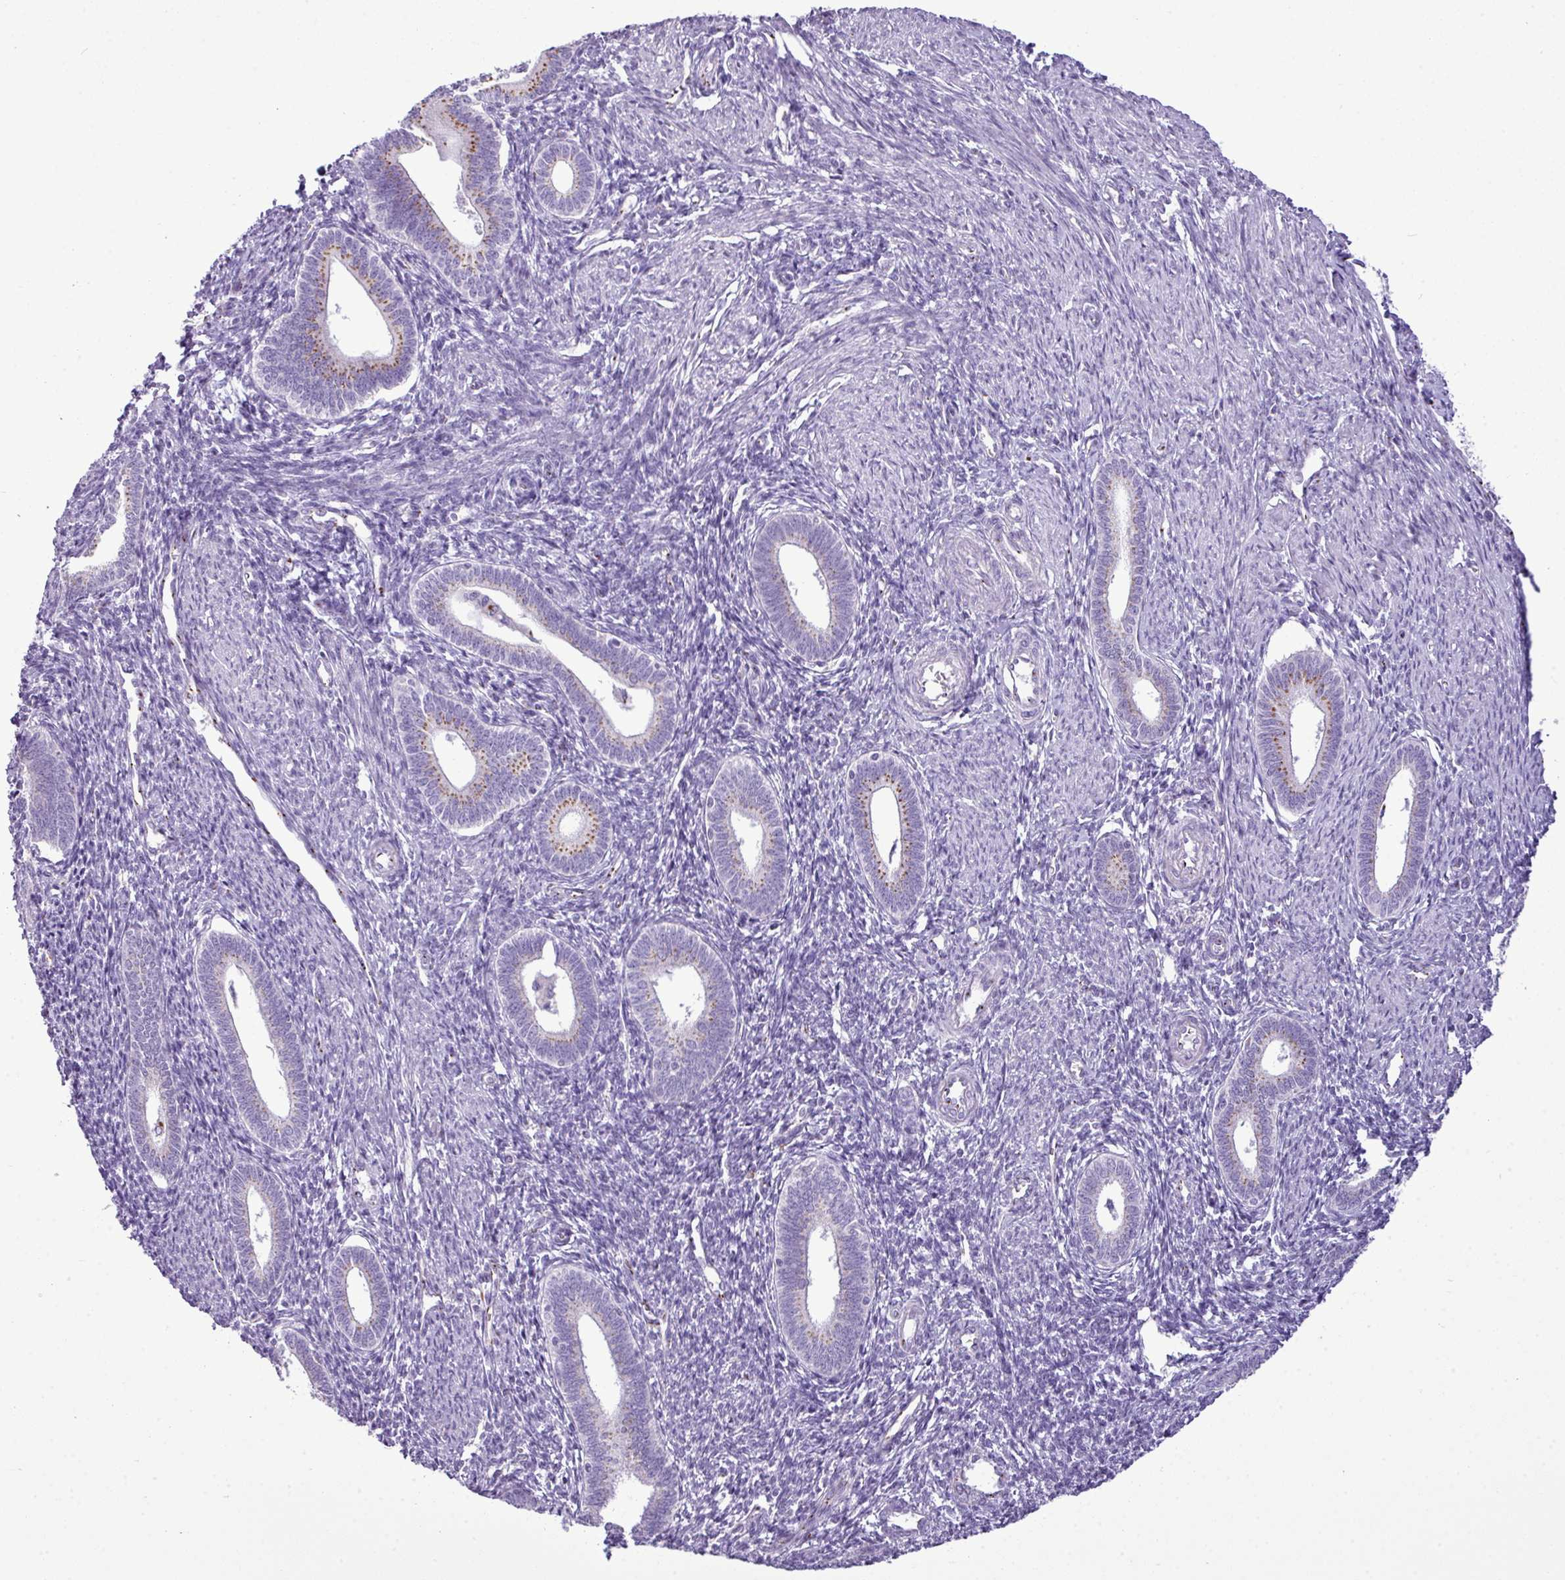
{"staining": {"intensity": "negative", "quantity": "none", "location": "none"}, "tissue": "endometrium", "cell_type": "Cells in endometrial stroma", "image_type": "normal", "snomed": [{"axis": "morphology", "description": "Normal tissue, NOS"}, {"axis": "topography", "description": "Endometrium"}], "caption": "A photomicrograph of endometrium stained for a protein displays no brown staining in cells in endometrial stroma.", "gene": "FAM43A", "patient": {"sex": "female", "age": 41}}